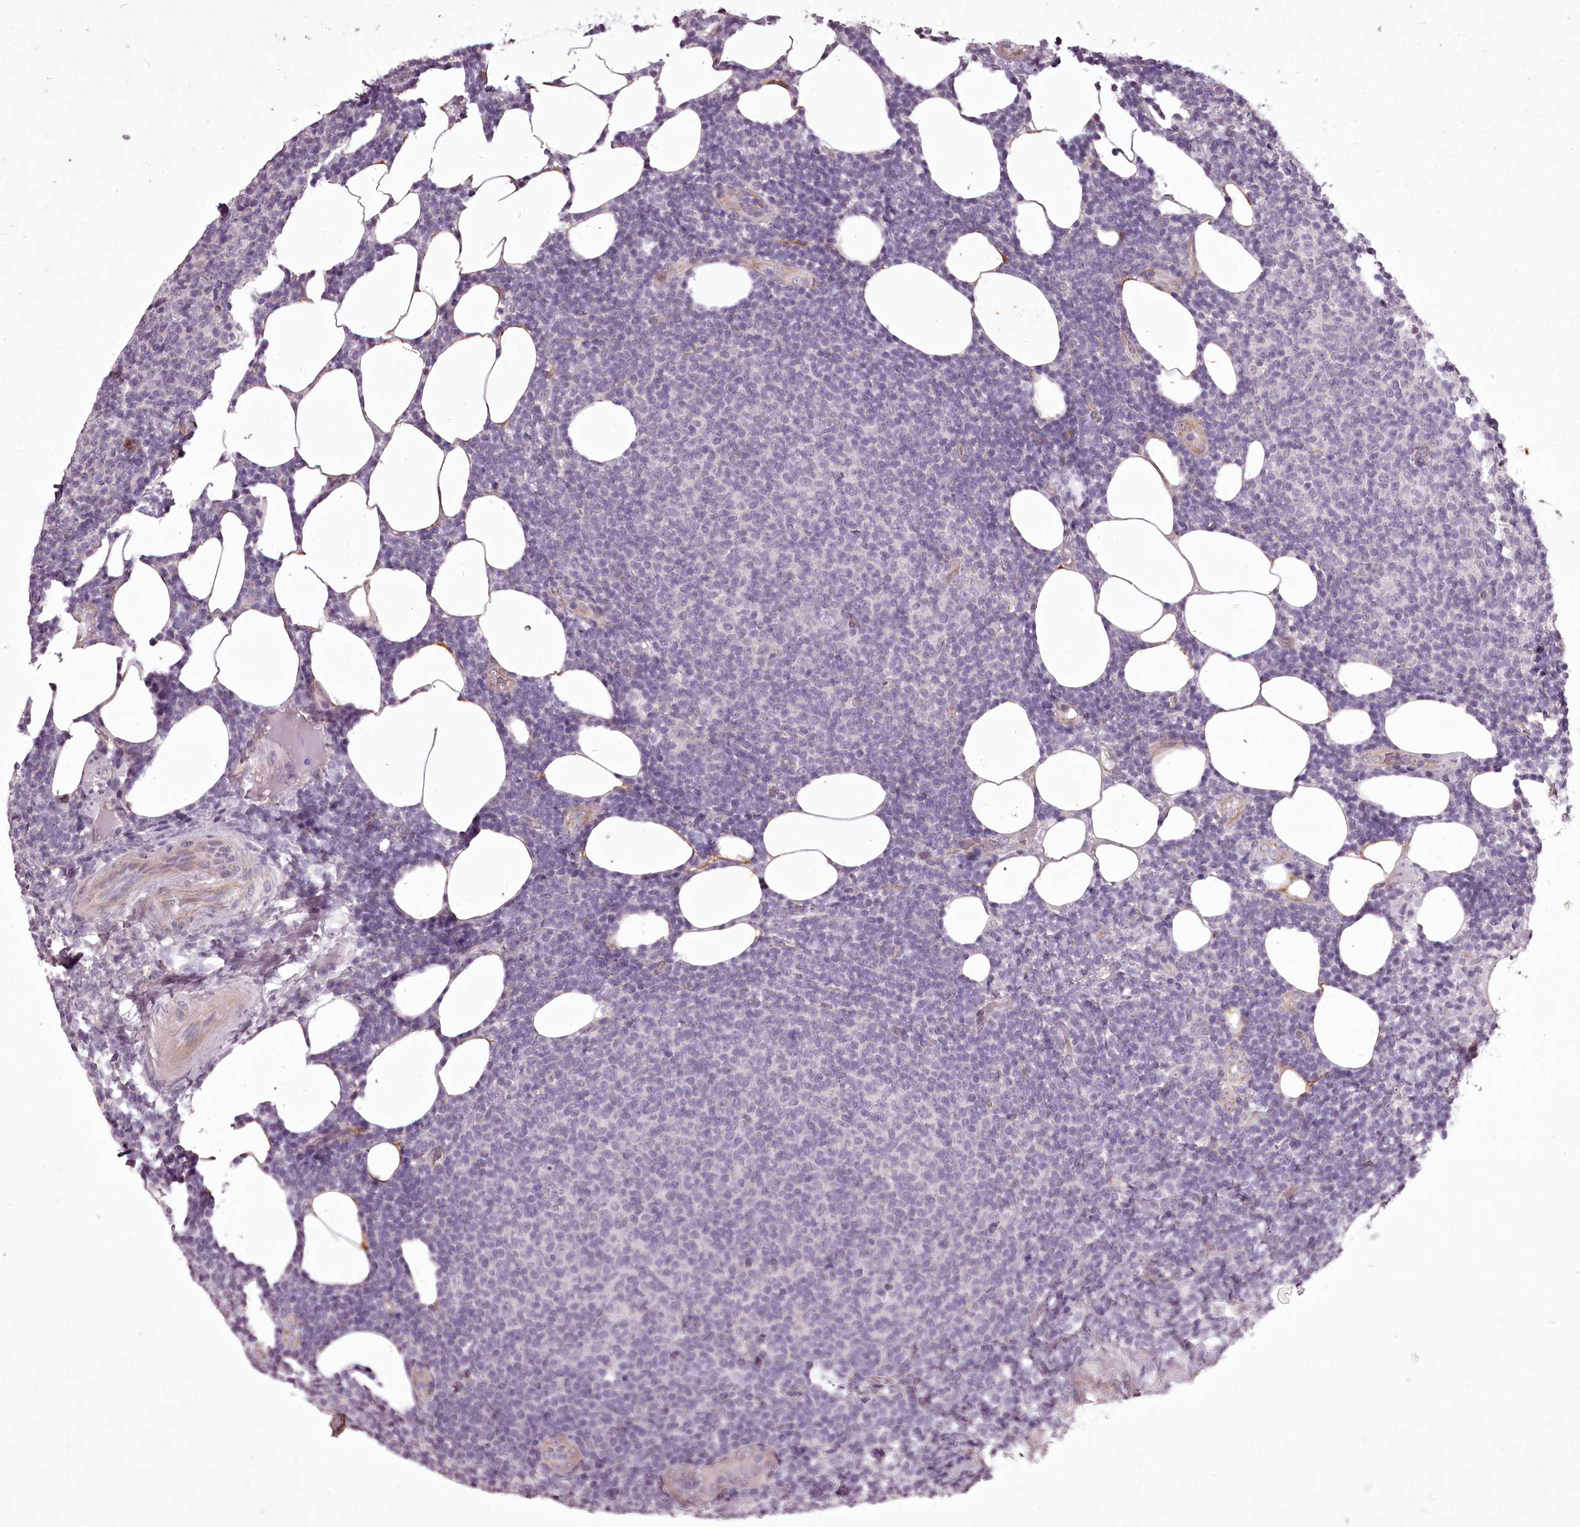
{"staining": {"intensity": "negative", "quantity": "none", "location": "none"}, "tissue": "lymphoma", "cell_type": "Tumor cells", "image_type": "cancer", "snomed": [{"axis": "morphology", "description": "Malignant lymphoma, non-Hodgkin's type, Low grade"}, {"axis": "topography", "description": "Lymph node"}], "caption": "This is a histopathology image of immunohistochemistry (IHC) staining of low-grade malignant lymphoma, non-Hodgkin's type, which shows no staining in tumor cells.", "gene": "C1orf56", "patient": {"sex": "male", "age": 66}}